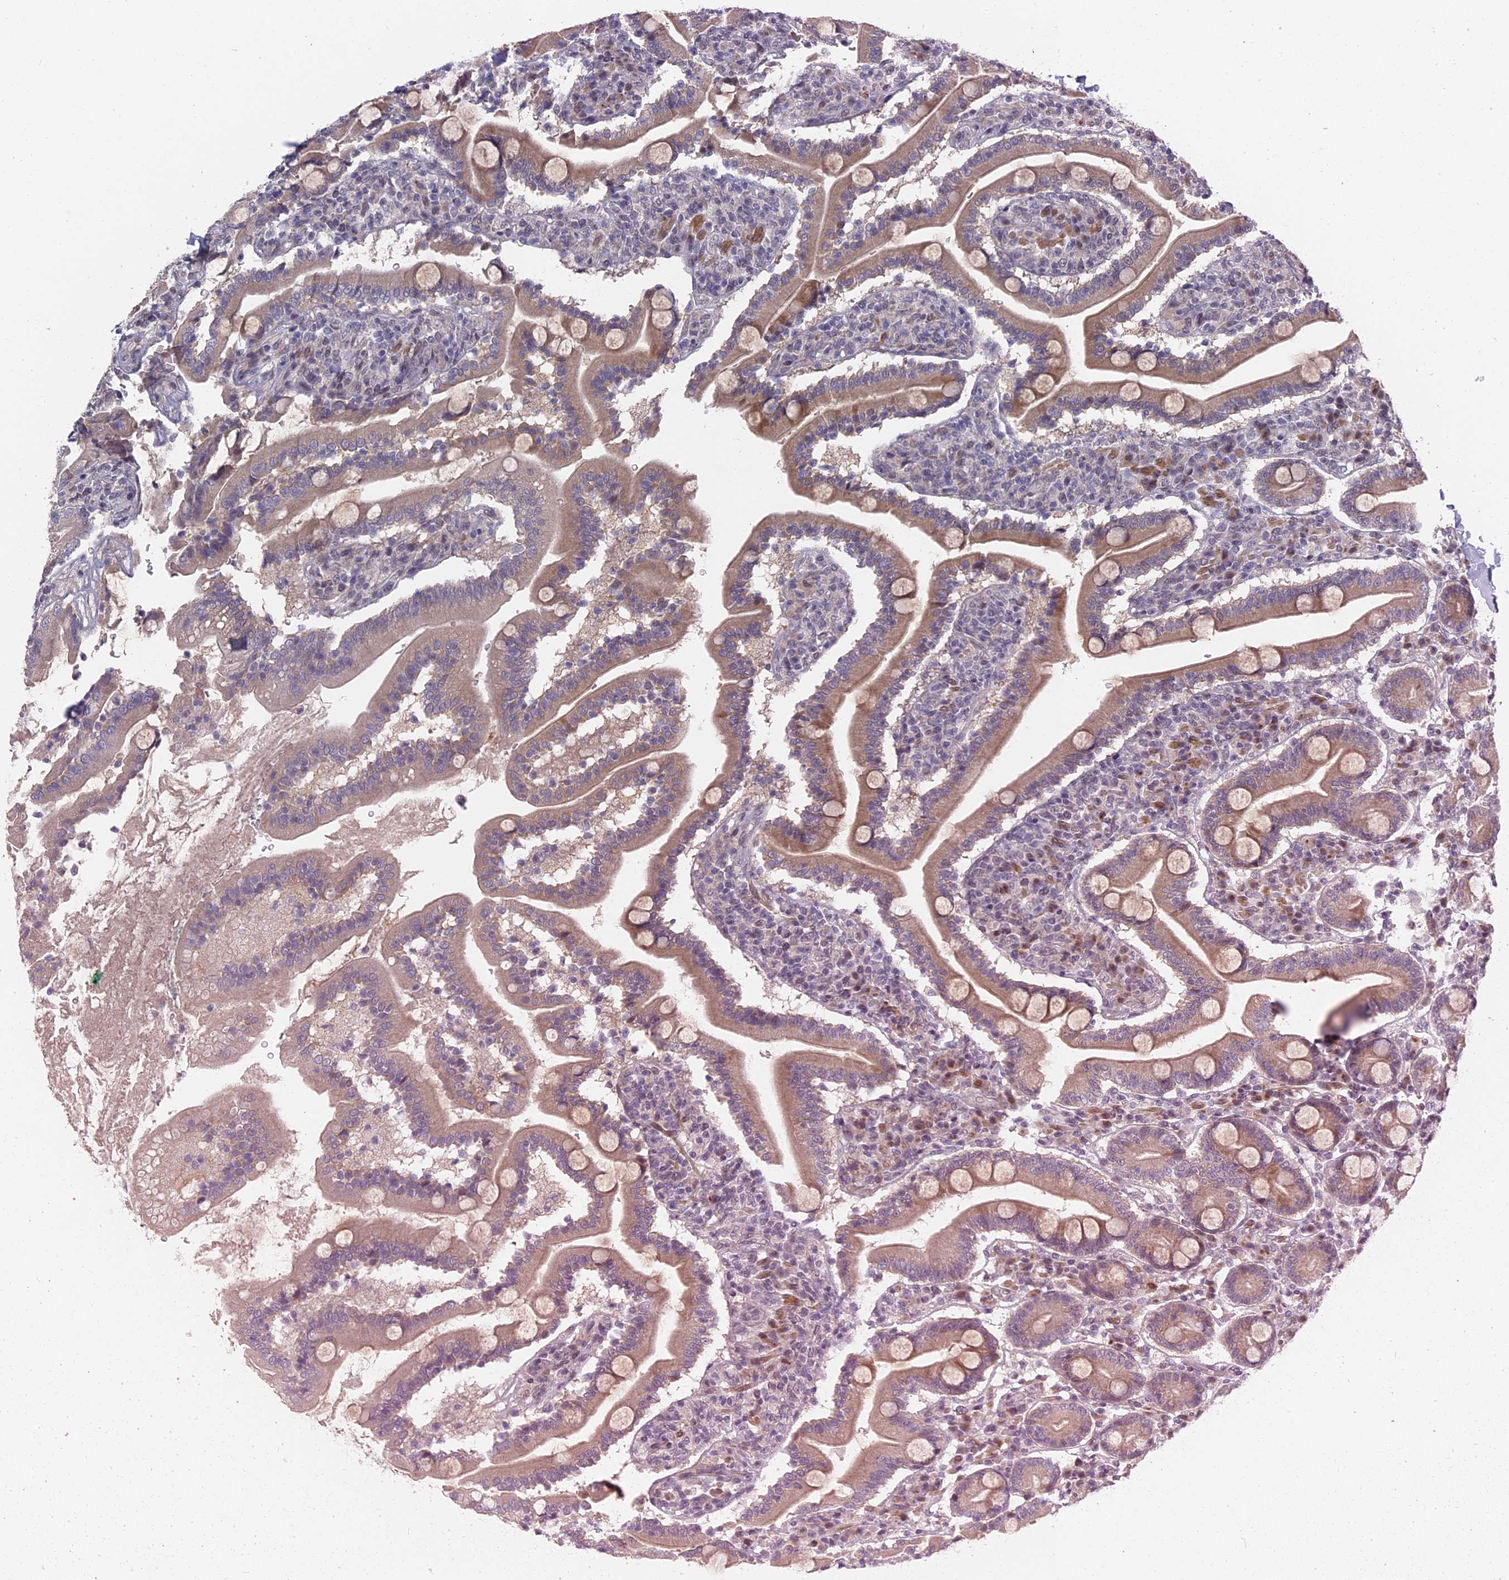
{"staining": {"intensity": "weak", "quantity": ">75%", "location": "cytoplasmic/membranous"}, "tissue": "duodenum", "cell_type": "Glandular cells", "image_type": "normal", "snomed": [{"axis": "morphology", "description": "Normal tissue, NOS"}, {"axis": "topography", "description": "Duodenum"}], "caption": "The histopathology image reveals a brown stain indicating the presence of a protein in the cytoplasmic/membranous of glandular cells in duodenum.", "gene": "MTRF1", "patient": {"sex": "male", "age": 35}}